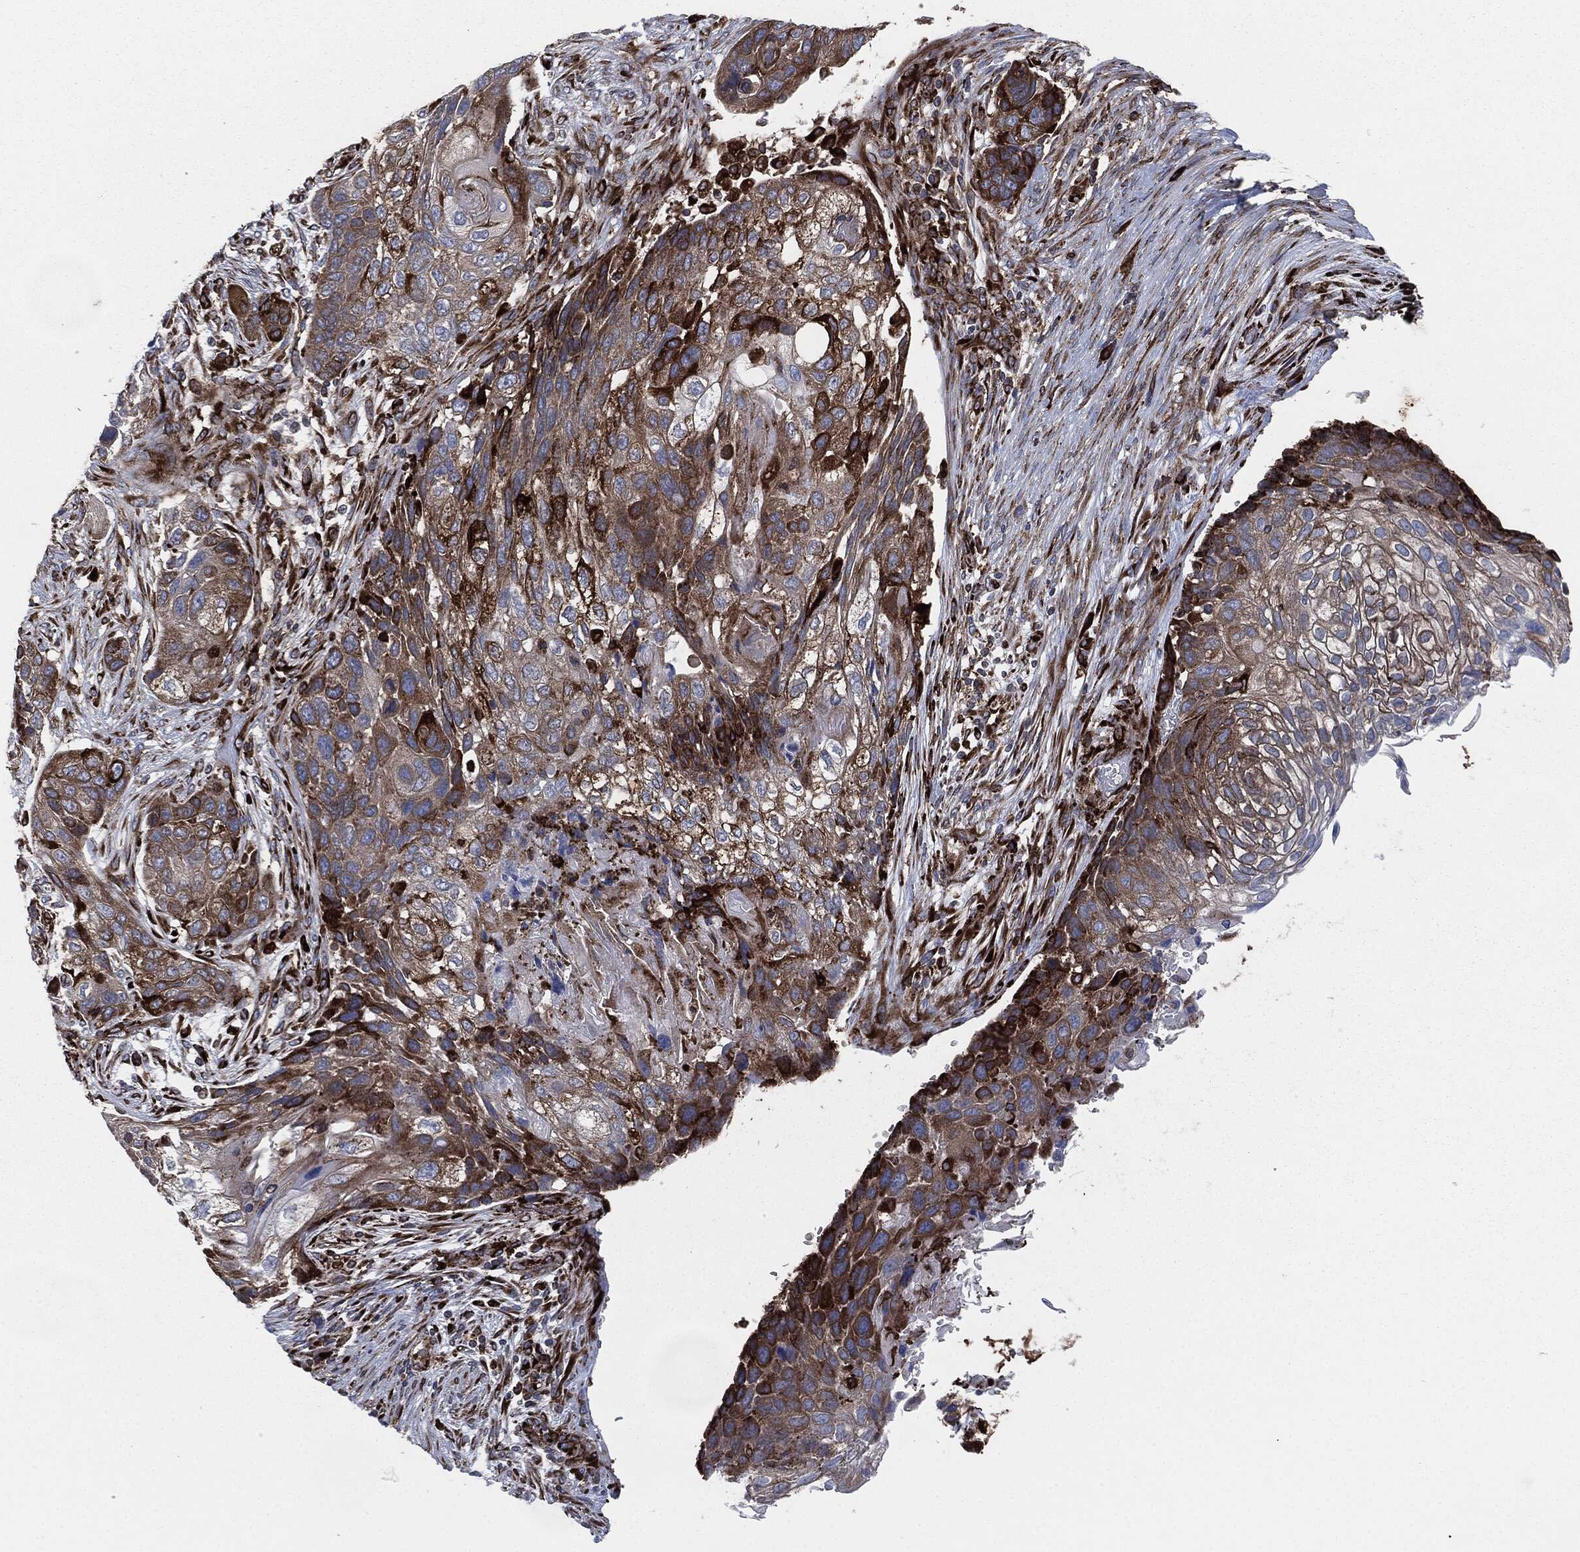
{"staining": {"intensity": "moderate", "quantity": ">75%", "location": "cytoplasmic/membranous"}, "tissue": "lung cancer", "cell_type": "Tumor cells", "image_type": "cancer", "snomed": [{"axis": "morphology", "description": "Normal tissue, NOS"}, {"axis": "morphology", "description": "Squamous cell carcinoma, NOS"}, {"axis": "topography", "description": "Bronchus"}, {"axis": "topography", "description": "Lung"}], "caption": "Immunohistochemistry (IHC) of lung squamous cell carcinoma reveals medium levels of moderate cytoplasmic/membranous staining in approximately >75% of tumor cells.", "gene": "CALR", "patient": {"sex": "male", "age": 69}}